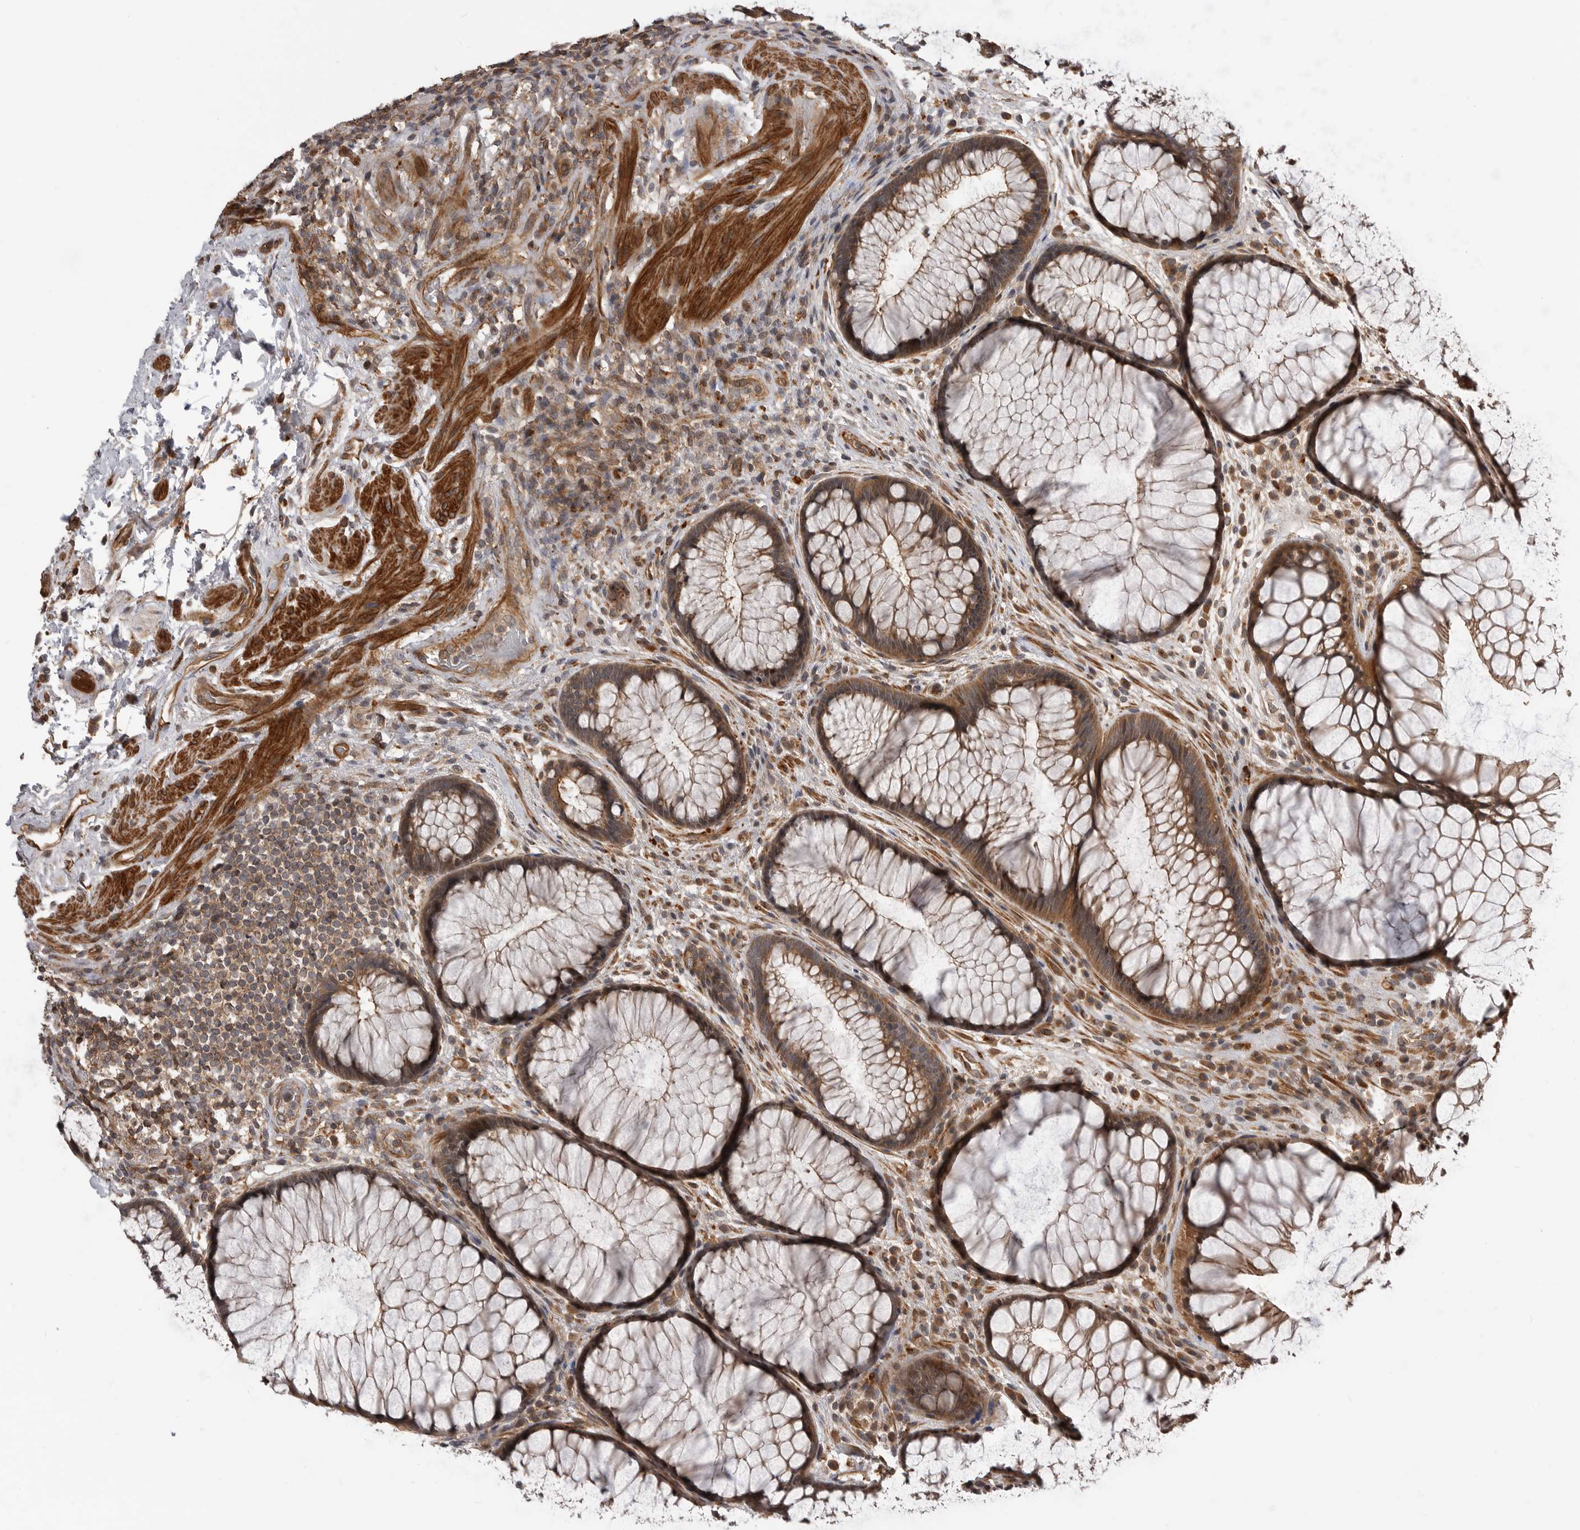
{"staining": {"intensity": "moderate", "quantity": ">75%", "location": "cytoplasmic/membranous"}, "tissue": "rectum", "cell_type": "Glandular cells", "image_type": "normal", "snomed": [{"axis": "morphology", "description": "Normal tissue, NOS"}, {"axis": "topography", "description": "Rectum"}], "caption": "Rectum stained with IHC demonstrates moderate cytoplasmic/membranous staining in about >75% of glandular cells.", "gene": "TRIM56", "patient": {"sex": "male", "age": 51}}